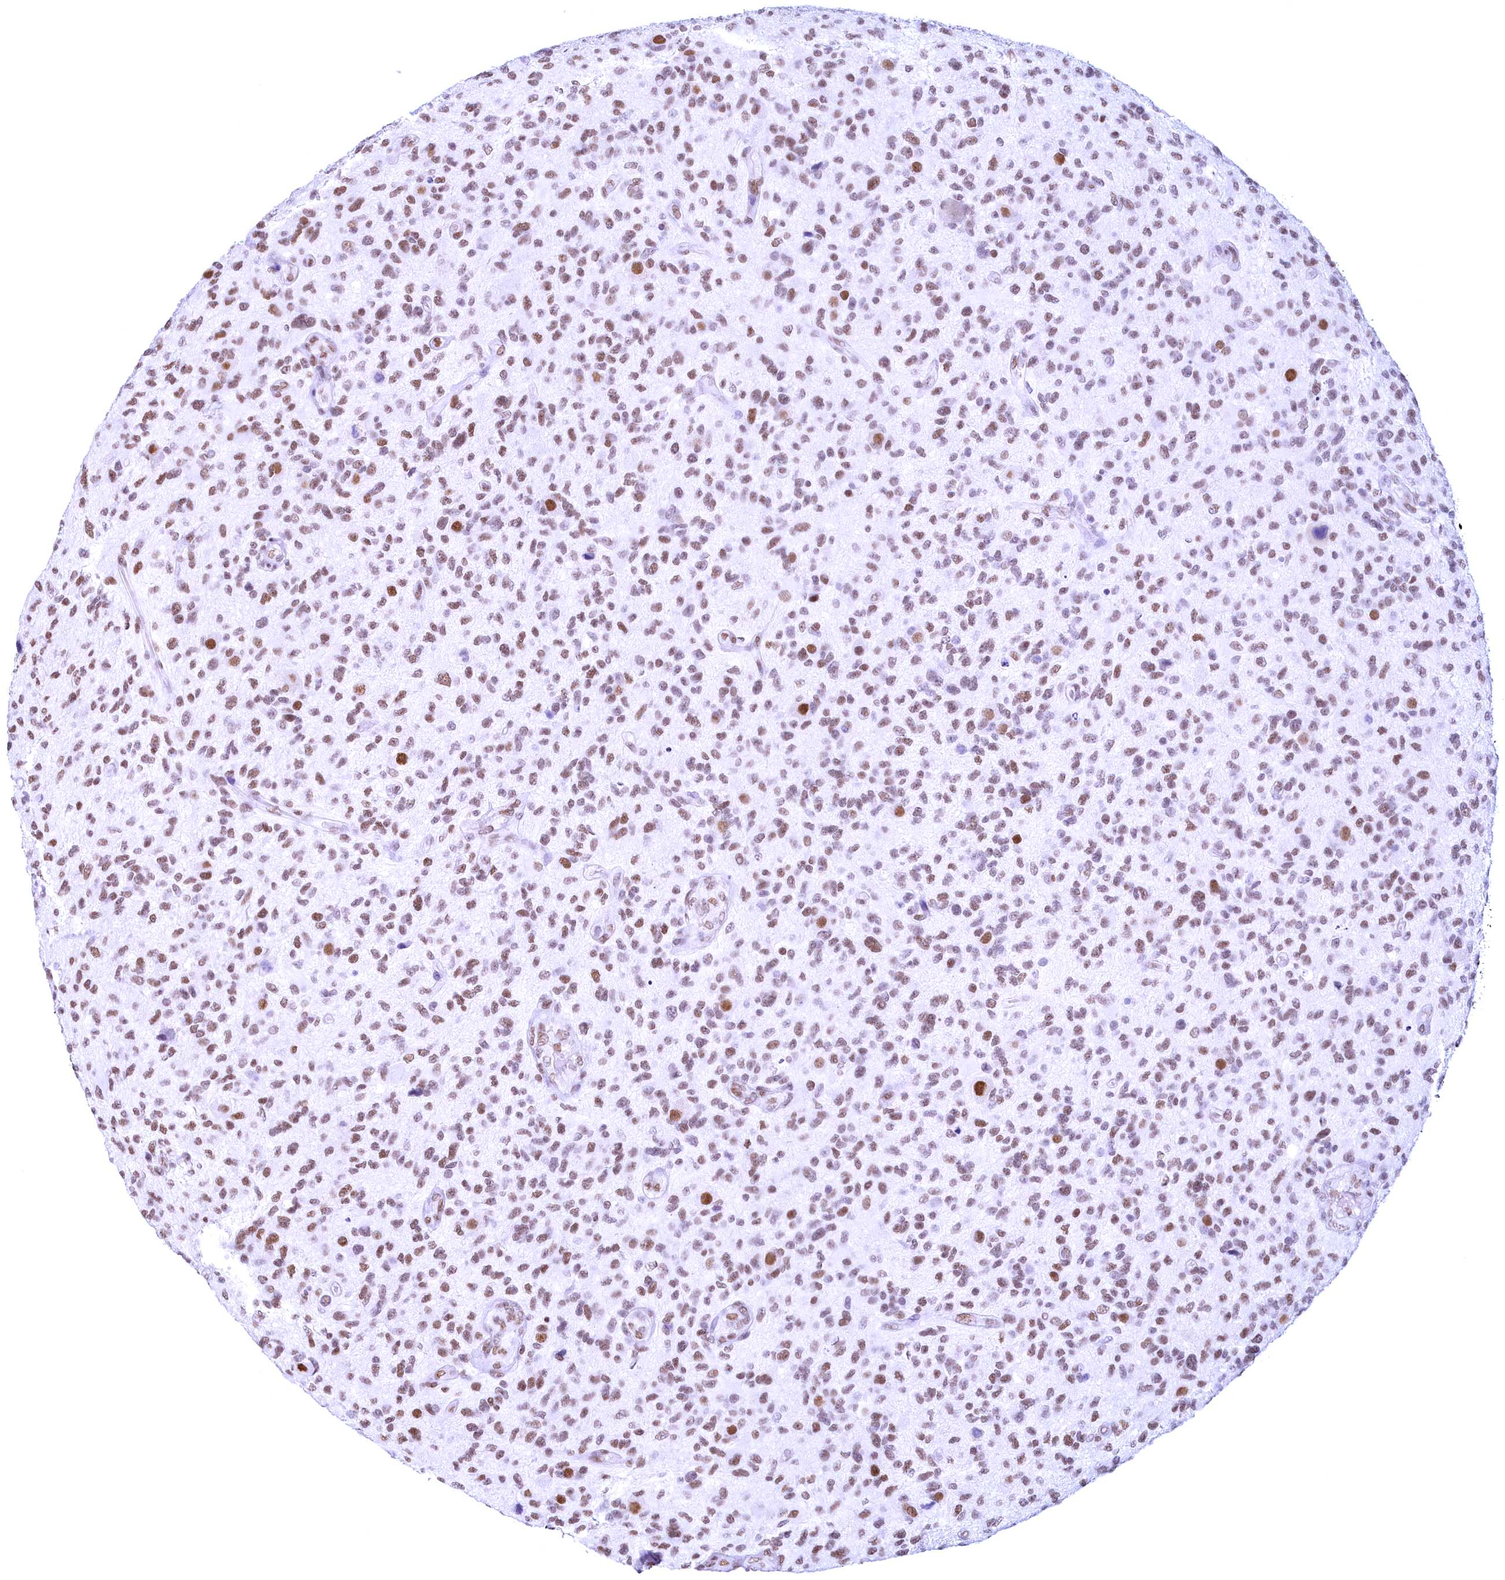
{"staining": {"intensity": "moderate", "quantity": ">75%", "location": "nuclear"}, "tissue": "glioma", "cell_type": "Tumor cells", "image_type": "cancer", "snomed": [{"axis": "morphology", "description": "Glioma, malignant, High grade"}, {"axis": "topography", "description": "Brain"}], "caption": "An image of human glioma stained for a protein shows moderate nuclear brown staining in tumor cells. (DAB (3,3'-diaminobenzidine) IHC with brightfield microscopy, high magnification).", "gene": "CDC26", "patient": {"sex": "male", "age": 47}}